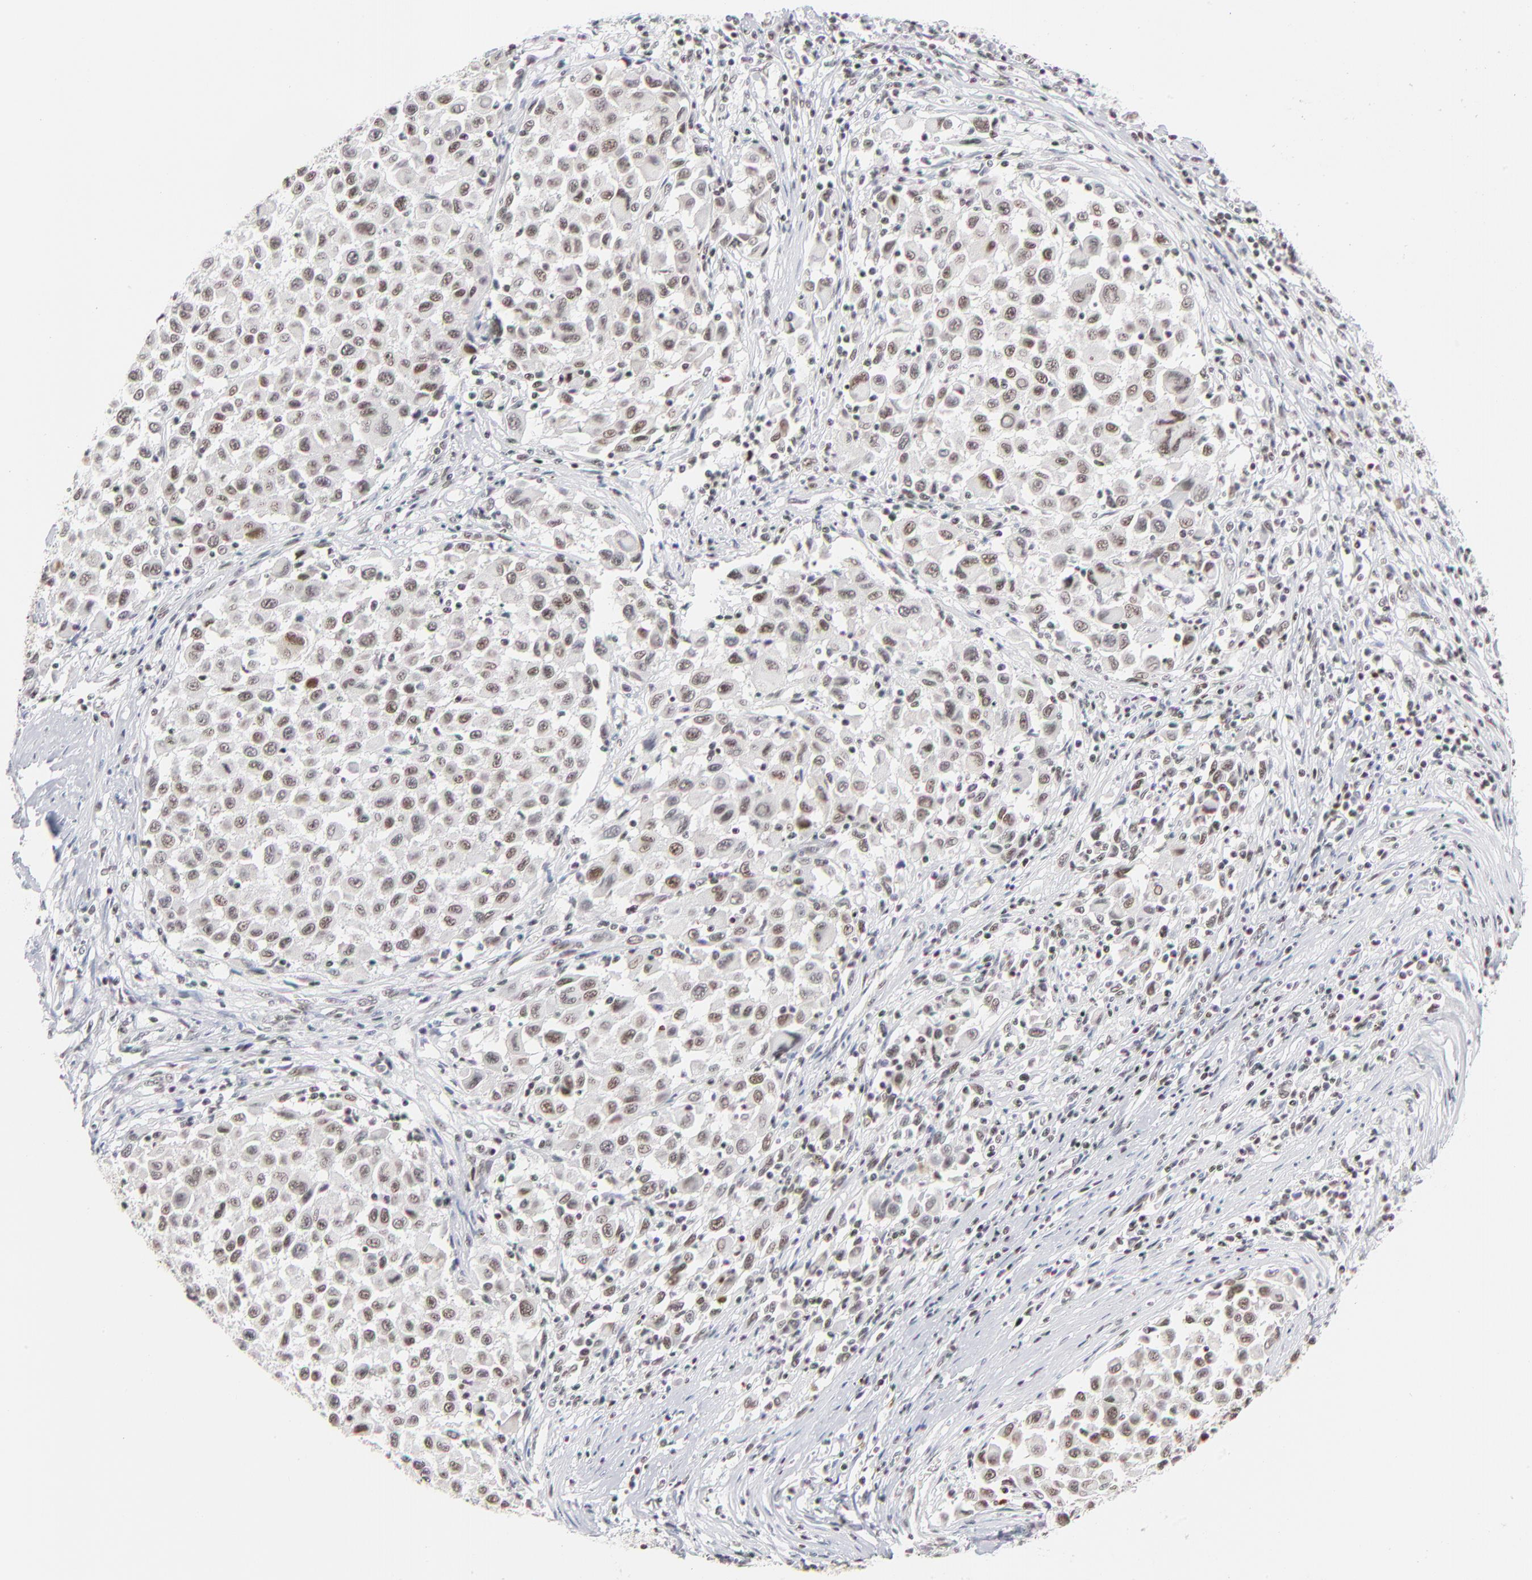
{"staining": {"intensity": "weak", "quantity": ">75%", "location": "nuclear"}, "tissue": "melanoma", "cell_type": "Tumor cells", "image_type": "cancer", "snomed": [{"axis": "morphology", "description": "Malignant melanoma, Metastatic site"}, {"axis": "topography", "description": "Lymph node"}], "caption": "The micrograph exhibits staining of malignant melanoma (metastatic site), revealing weak nuclear protein positivity (brown color) within tumor cells.", "gene": "ZNF143", "patient": {"sex": "male", "age": 61}}